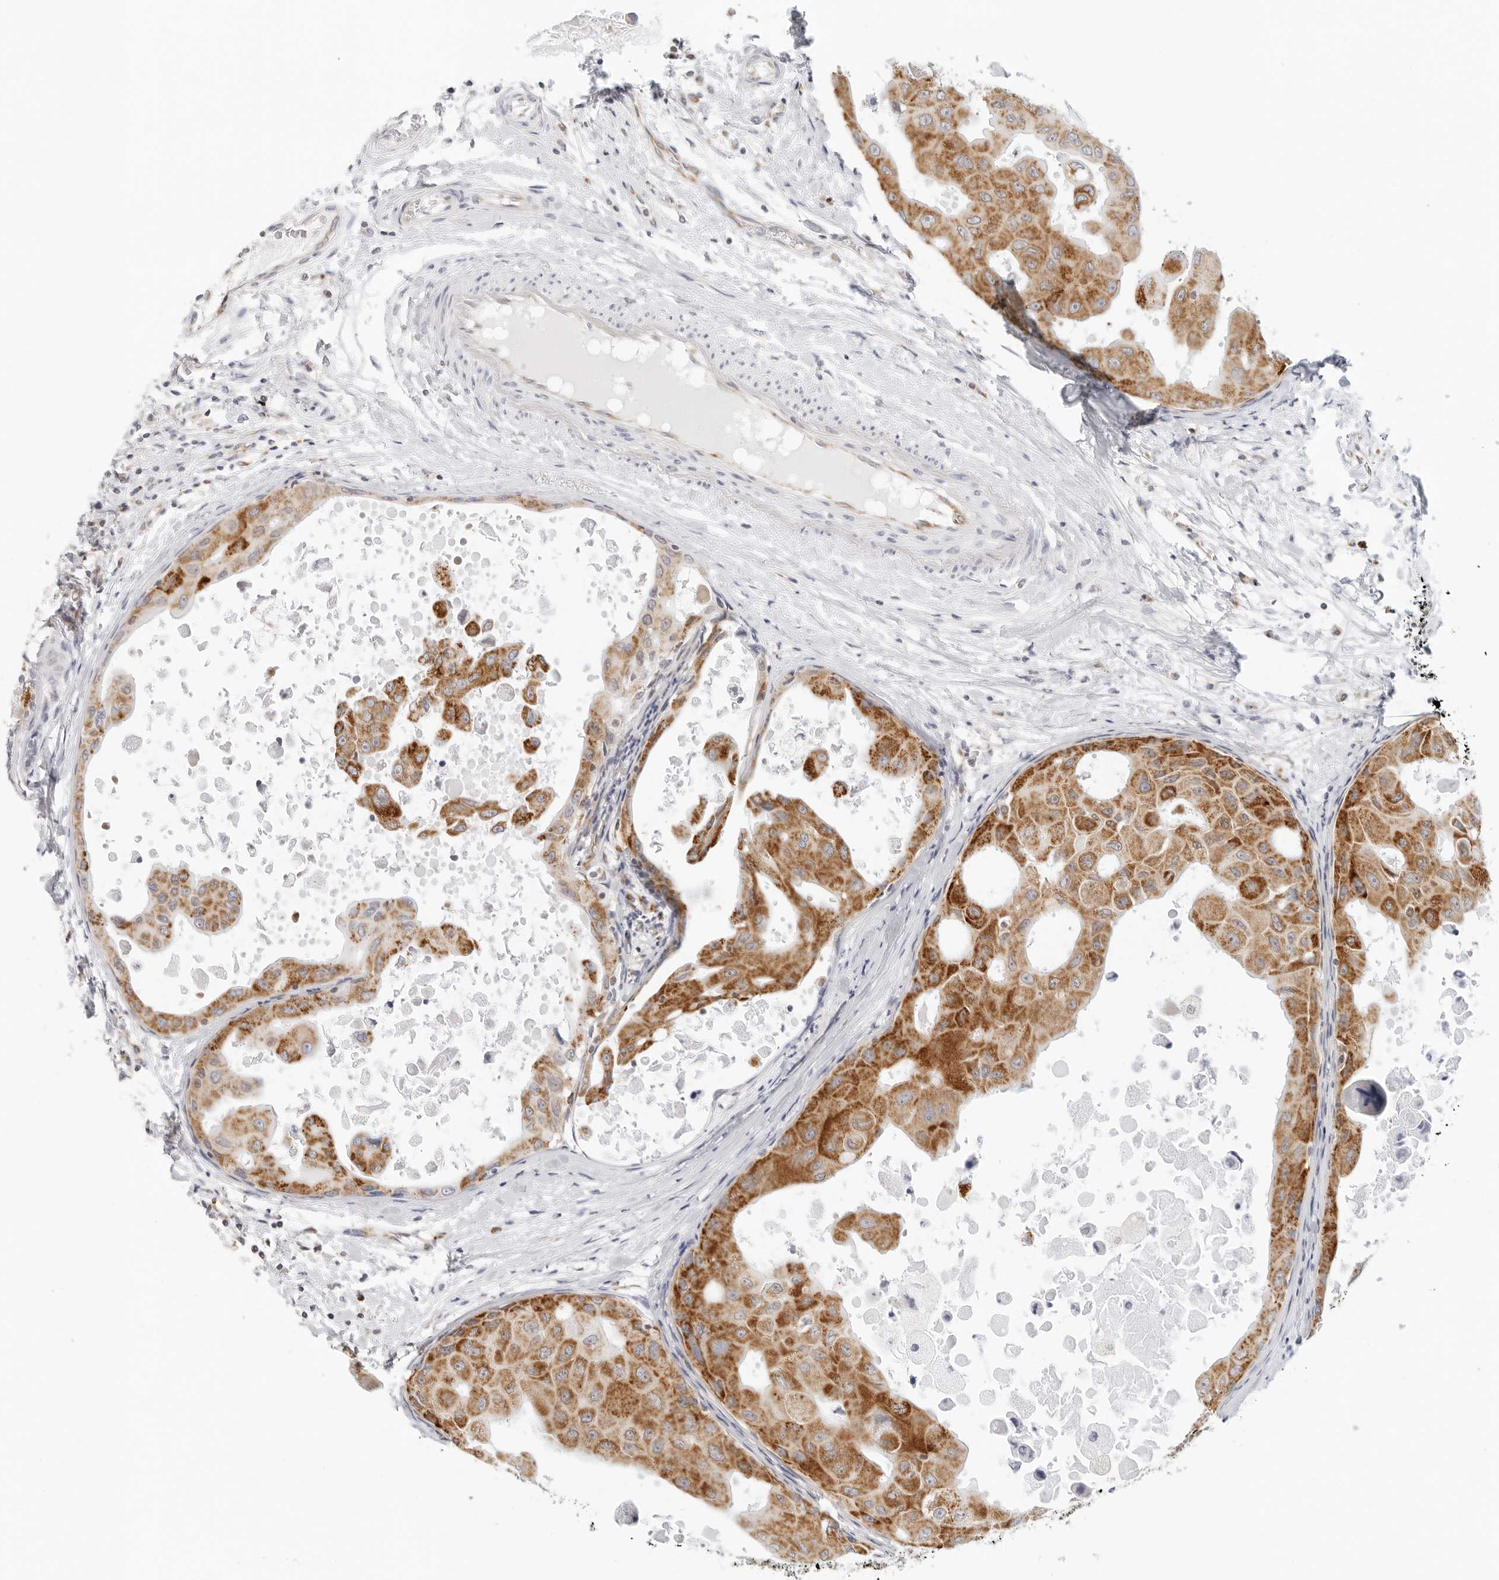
{"staining": {"intensity": "moderate", "quantity": ">75%", "location": "cytoplasmic/membranous"}, "tissue": "breast cancer", "cell_type": "Tumor cells", "image_type": "cancer", "snomed": [{"axis": "morphology", "description": "Duct carcinoma"}, {"axis": "topography", "description": "Breast"}], "caption": "An immunohistochemistry (IHC) micrograph of tumor tissue is shown. Protein staining in brown highlights moderate cytoplasmic/membranous positivity in breast cancer within tumor cells.", "gene": "RC3H1", "patient": {"sex": "female", "age": 27}}